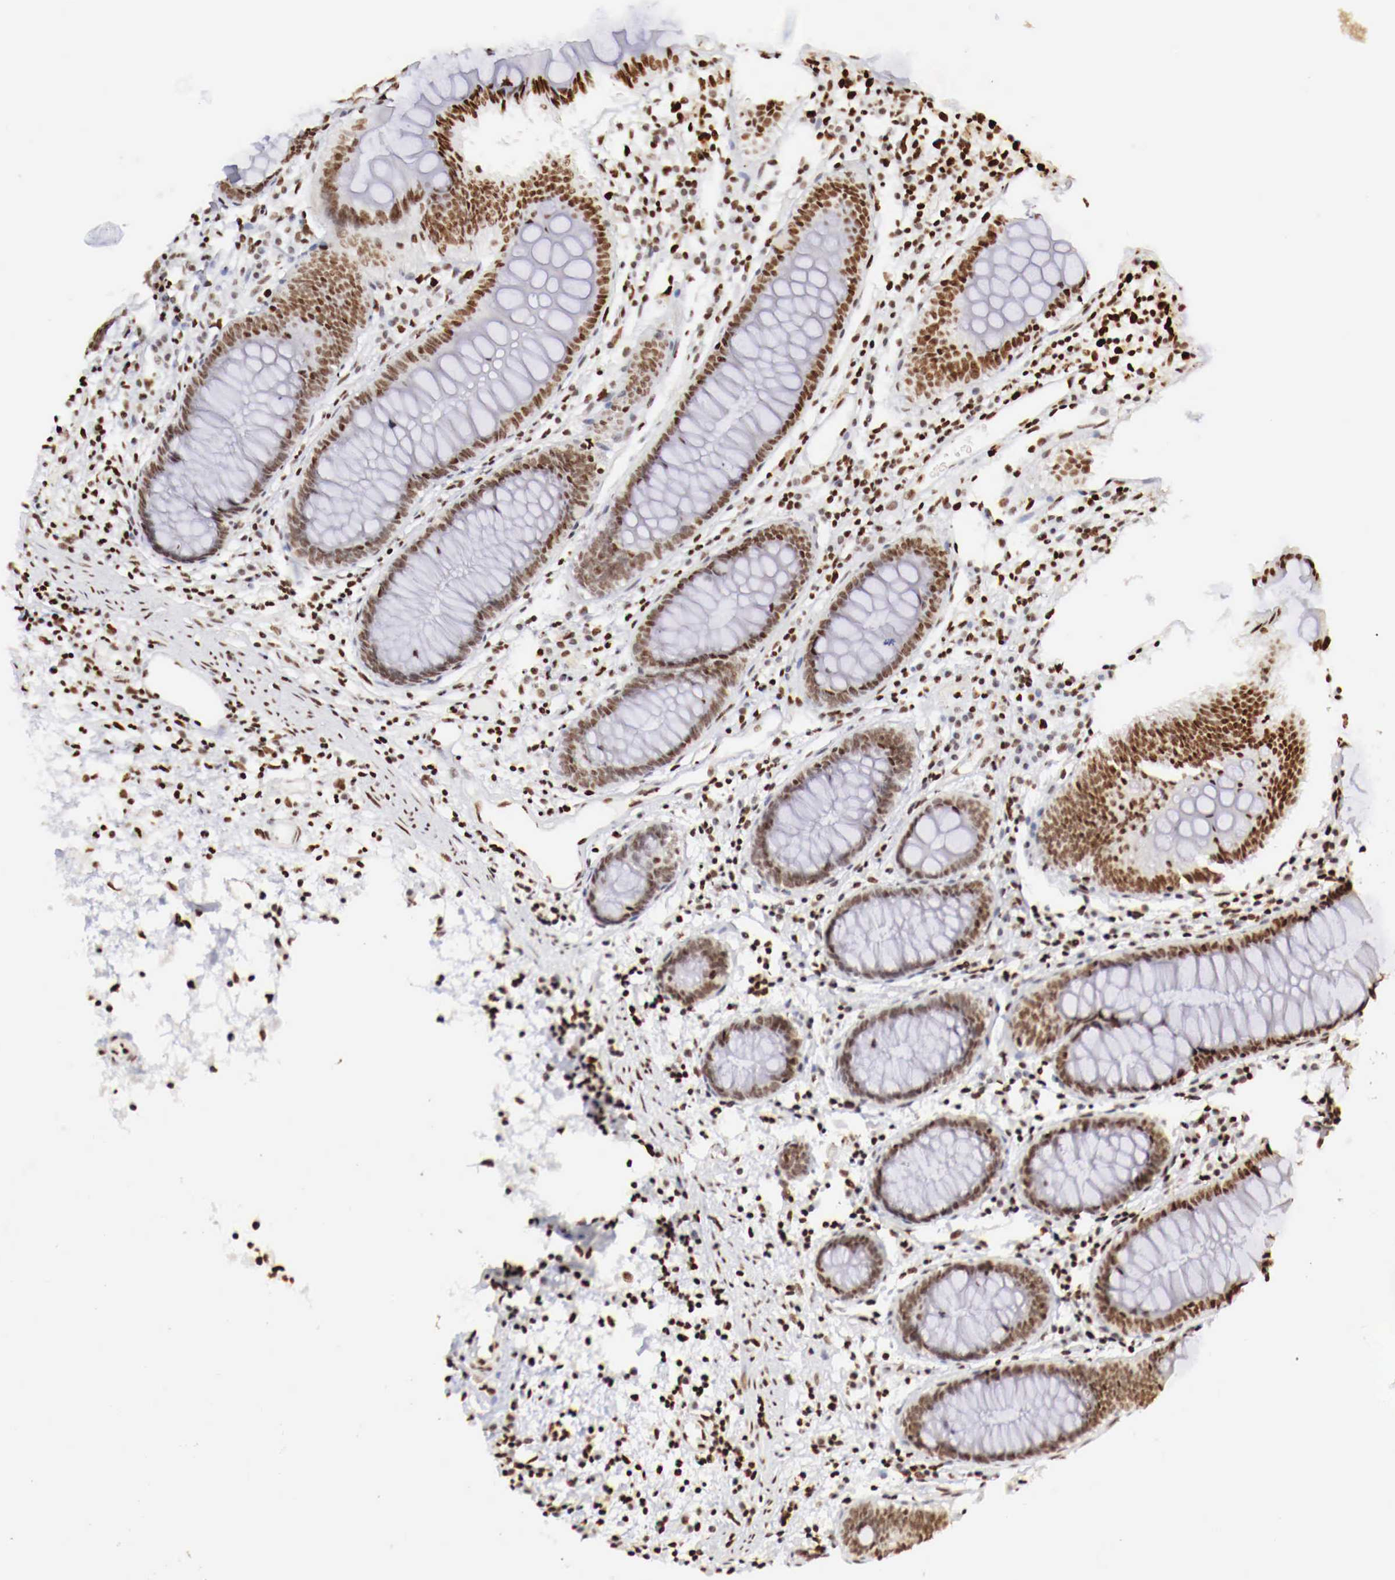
{"staining": {"intensity": "moderate", "quantity": ">75%", "location": "nuclear"}, "tissue": "colon", "cell_type": "Endothelial cells", "image_type": "normal", "snomed": [{"axis": "morphology", "description": "Normal tissue, NOS"}, {"axis": "topography", "description": "Colon"}], "caption": "This photomicrograph demonstrates immunohistochemistry staining of benign colon, with medium moderate nuclear expression in about >75% of endothelial cells.", "gene": "MAX", "patient": {"sex": "female", "age": 55}}